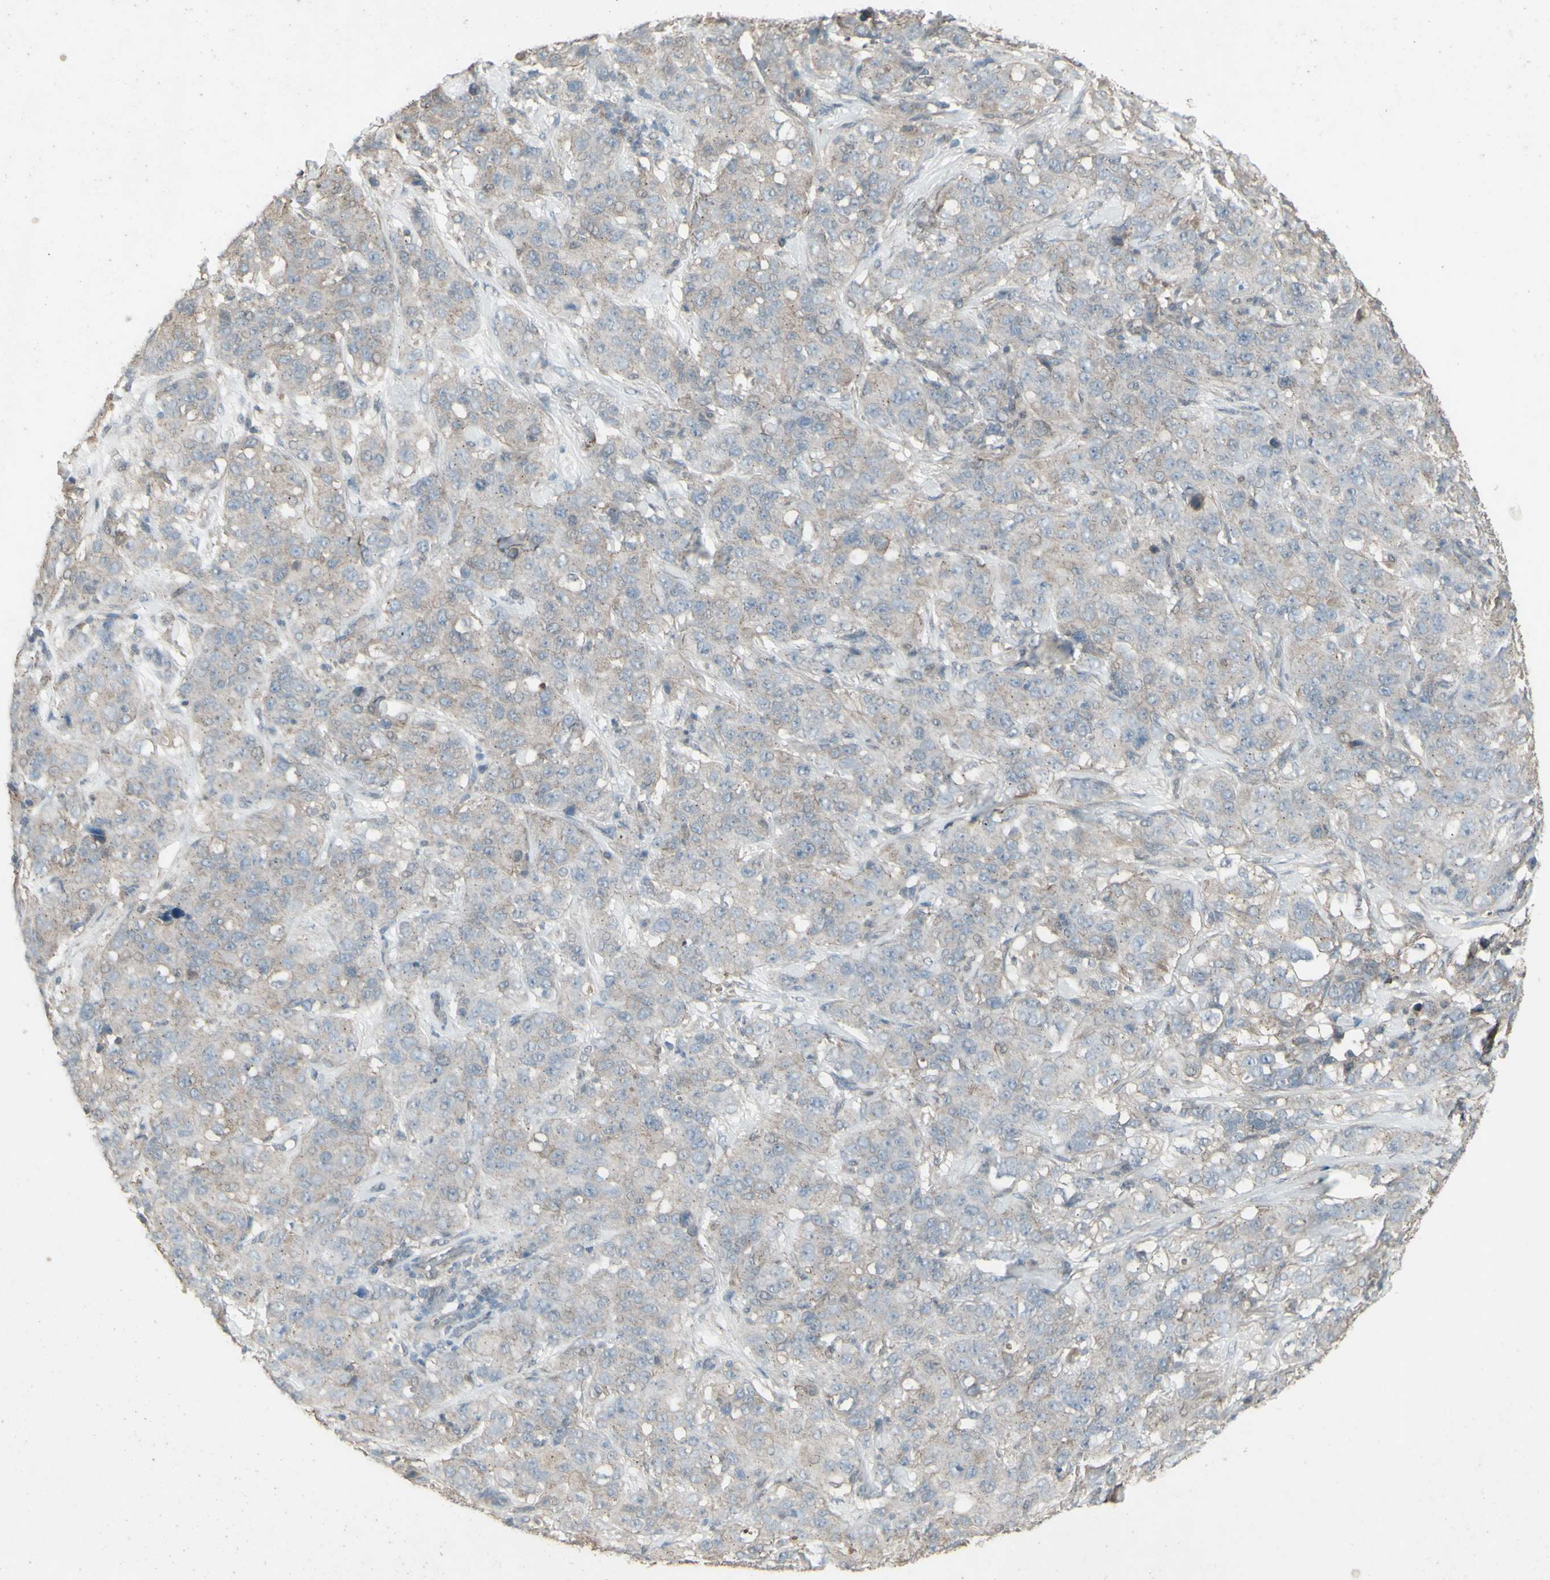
{"staining": {"intensity": "negative", "quantity": "none", "location": "none"}, "tissue": "stomach cancer", "cell_type": "Tumor cells", "image_type": "cancer", "snomed": [{"axis": "morphology", "description": "Adenocarcinoma, NOS"}, {"axis": "topography", "description": "Stomach"}], "caption": "A histopathology image of stomach cancer (adenocarcinoma) stained for a protein shows no brown staining in tumor cells.", "gene": "FXYD3", "patient": {"sex": "male", "age": 48}}